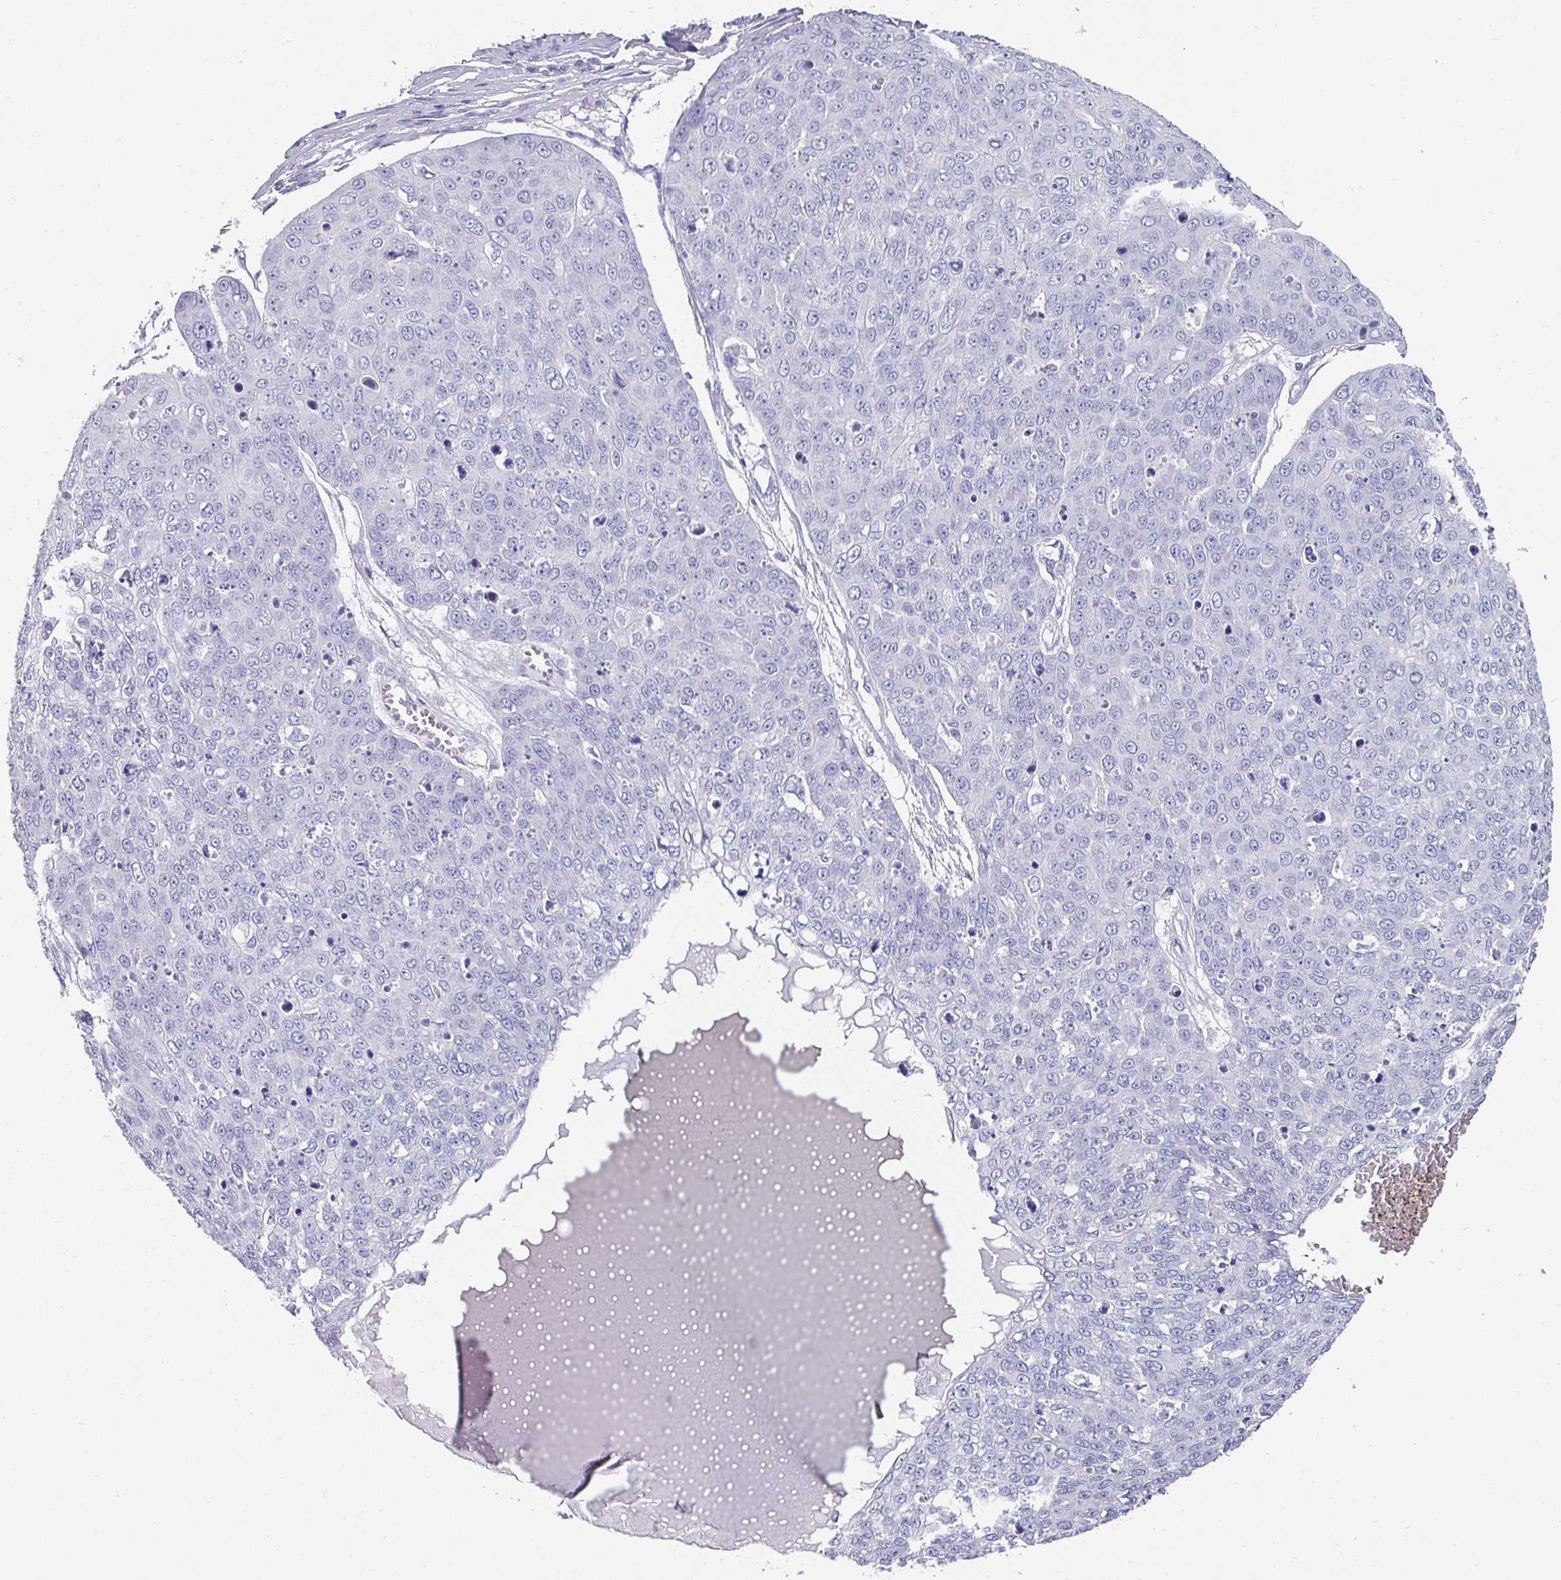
{"staining": {"intensity": "negative", "quantity": "none", "location": "none"}, "tissue": "skin cancer", "cell_type": "Tumor cells", "image_type": "cancer", "snomed": [{"axis": "morphology", "description": "Squamous cell carcinoma, NOS"}, {"axis": "topography", "description": "Skin"}], "caption": "Photomicrograph shows no significant protein expression in tumor cells of squamous cell carcinoma (skin).", "gene": "SETBP1", "patient": {"sex": "male", "age": 71}}